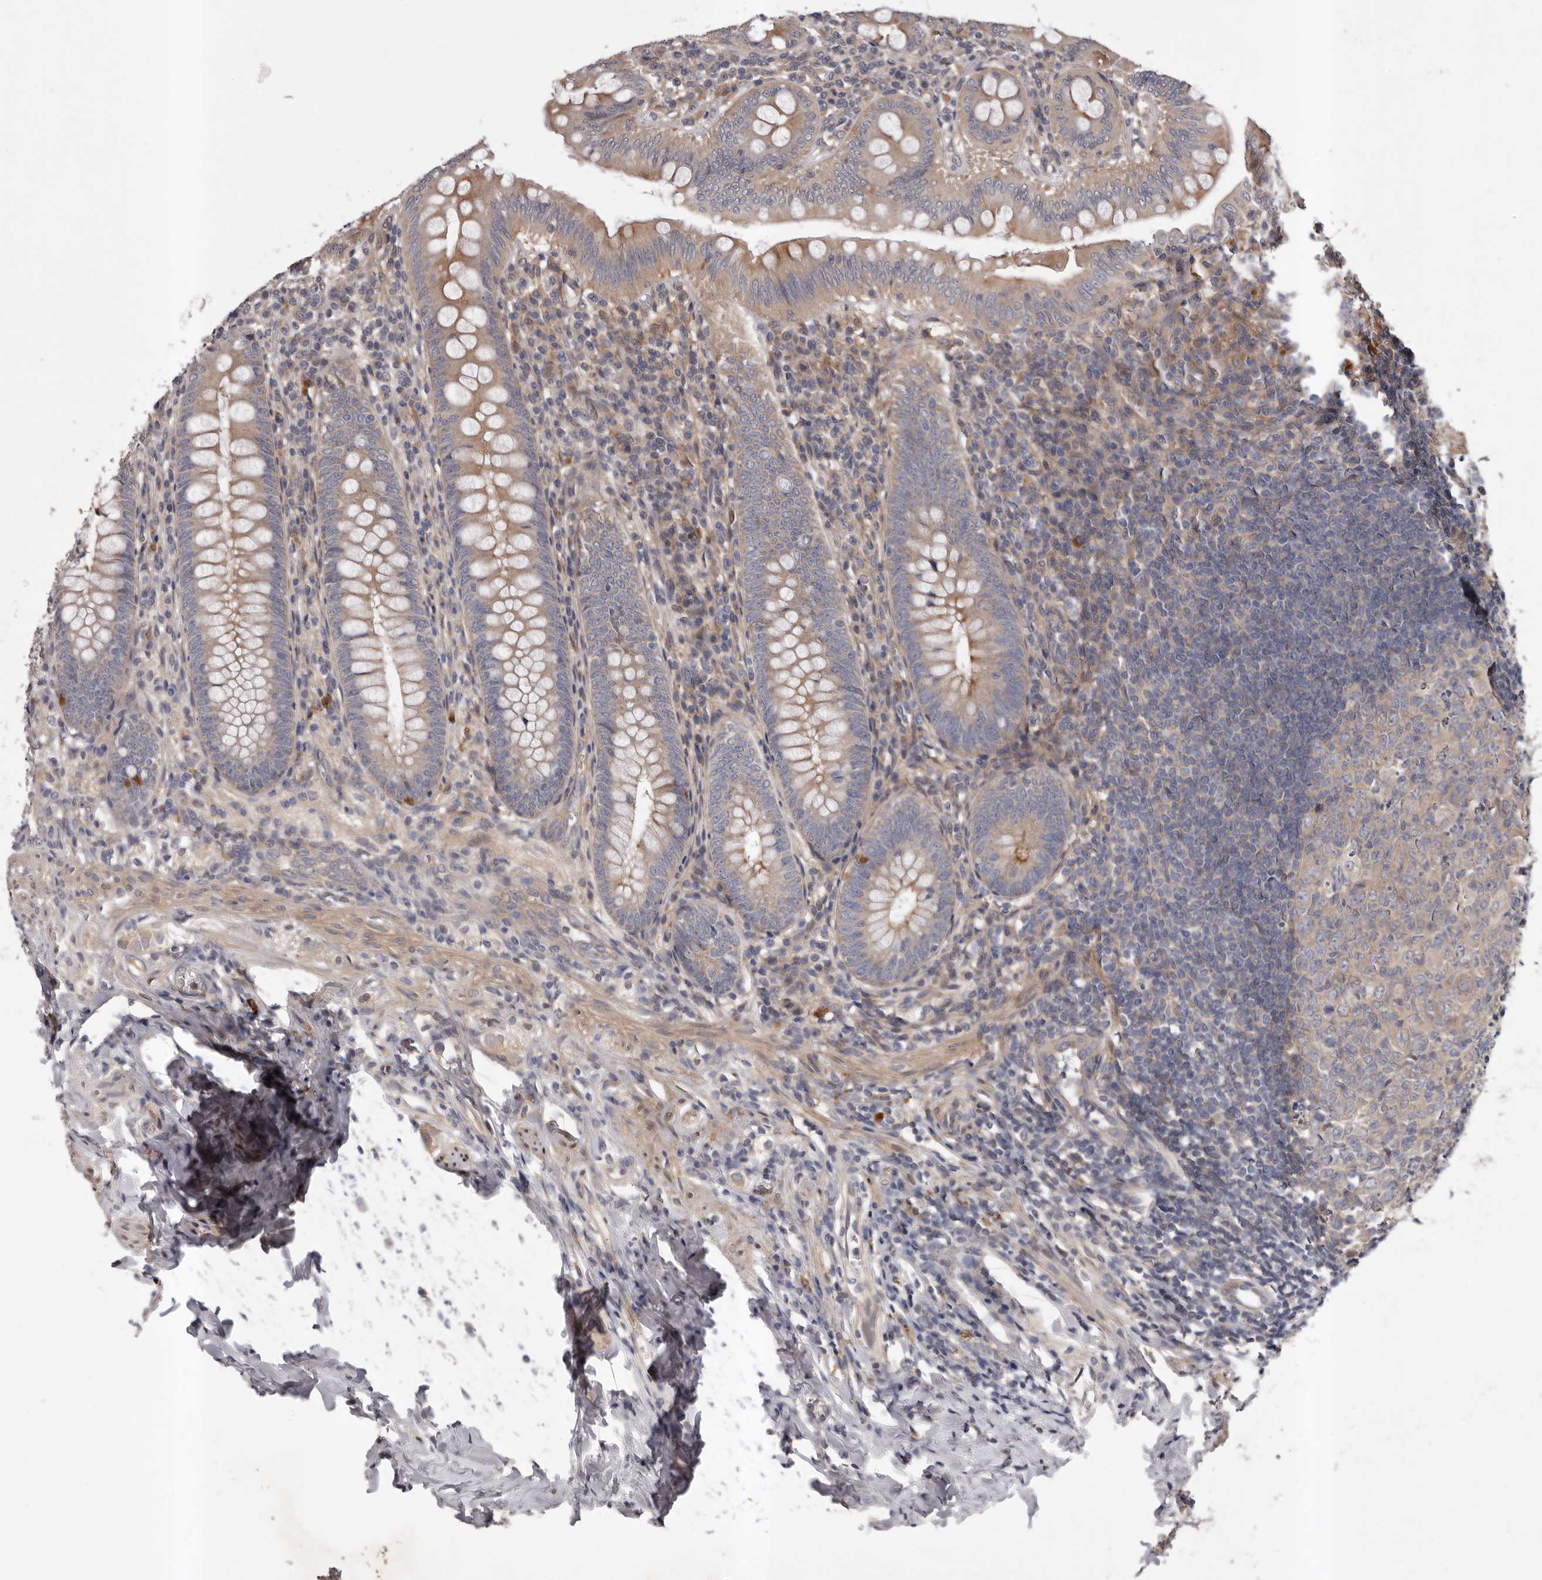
{"staining": {"intensity": "moderate", "quantity": "25%-75%", "location": "cytoplasmic/membranous"}, "tissue": "appendix", "cell_type": "Glandular cells", "image_type": "normal", "snomed": [{"axis": "morphology", "description": "Normal tissue, NOS"}, {"axis": "topography", "description": "Appendix"}], "caption": "Protein expression by immunohistochemistry displays moderate cytoplasmic/membranous staining in approximately 25%-75% of glandular cells in unremarkable appendix. The staining was performed using DAB (3,3'-diaminobenzidine) to visualize the protein expression in brown, while the nuclei were stained in blue with hematoxylin (Magnification: 20x).", "gene": "PRKD1", "patient": {"sex": "male", "age": 14}}